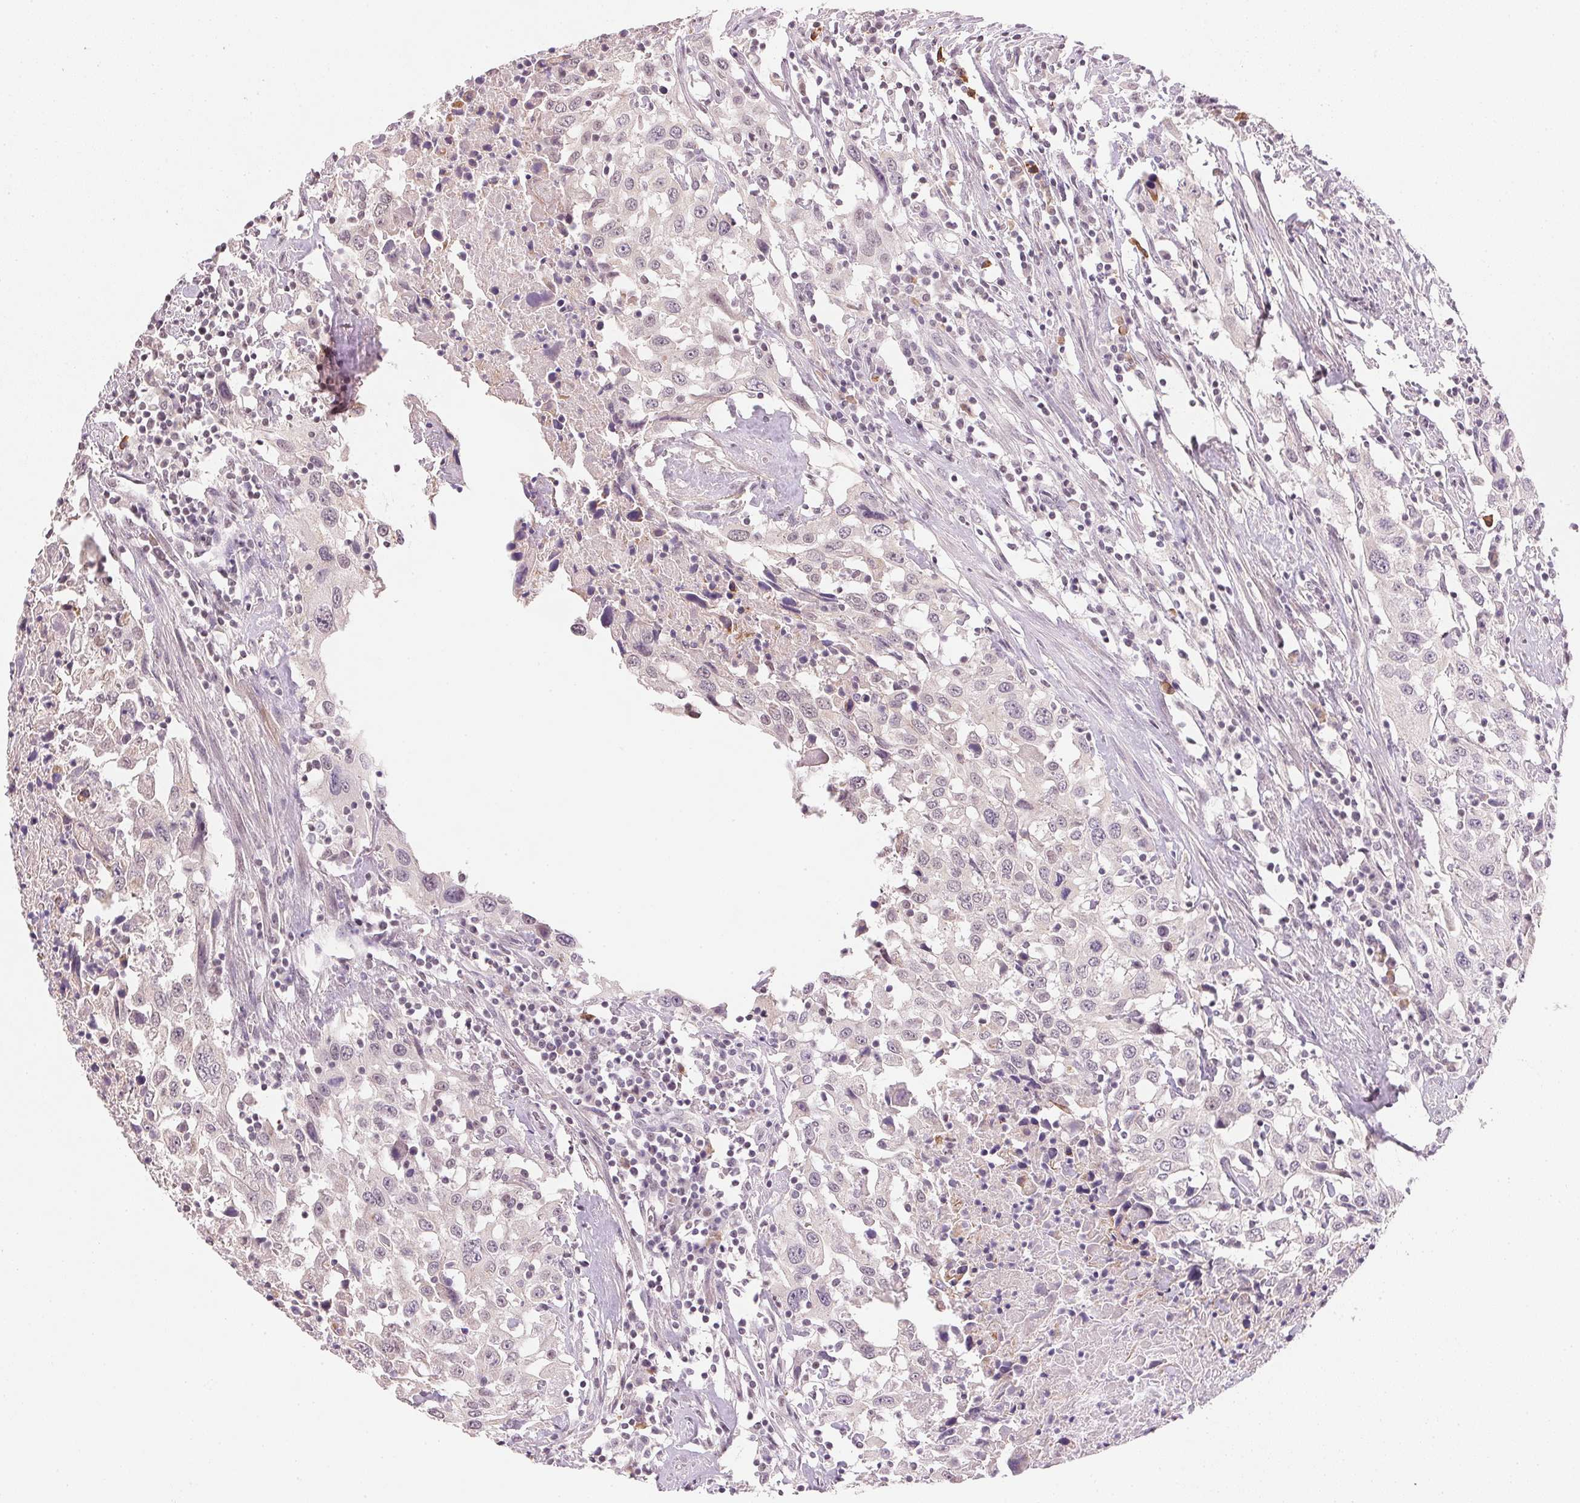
{"staining": {"intensity": "negative", "quantity": "none", "location": "none"}, "tissue": "urothelial cancer", "cell_type": "Tumor cells", "image_type": "cancer", "snomed": [{"axis": "morphology", "description": "Urothelial carcinoma, High grade"}, {"axis": "topography", "description": "Urinary bladder"}], "caption": "High magnification brightfield microscopy of urothelial cancer stained with DAB (3,3'-diaminobenzidine) (brown) and counterstained with hematoxylin (blue): tumor cells show no significant staining. (DAB IHC with hematoxylin counter stain).", "gene": "FNDC4", "patient": {"sex": "male", "age": 61}}